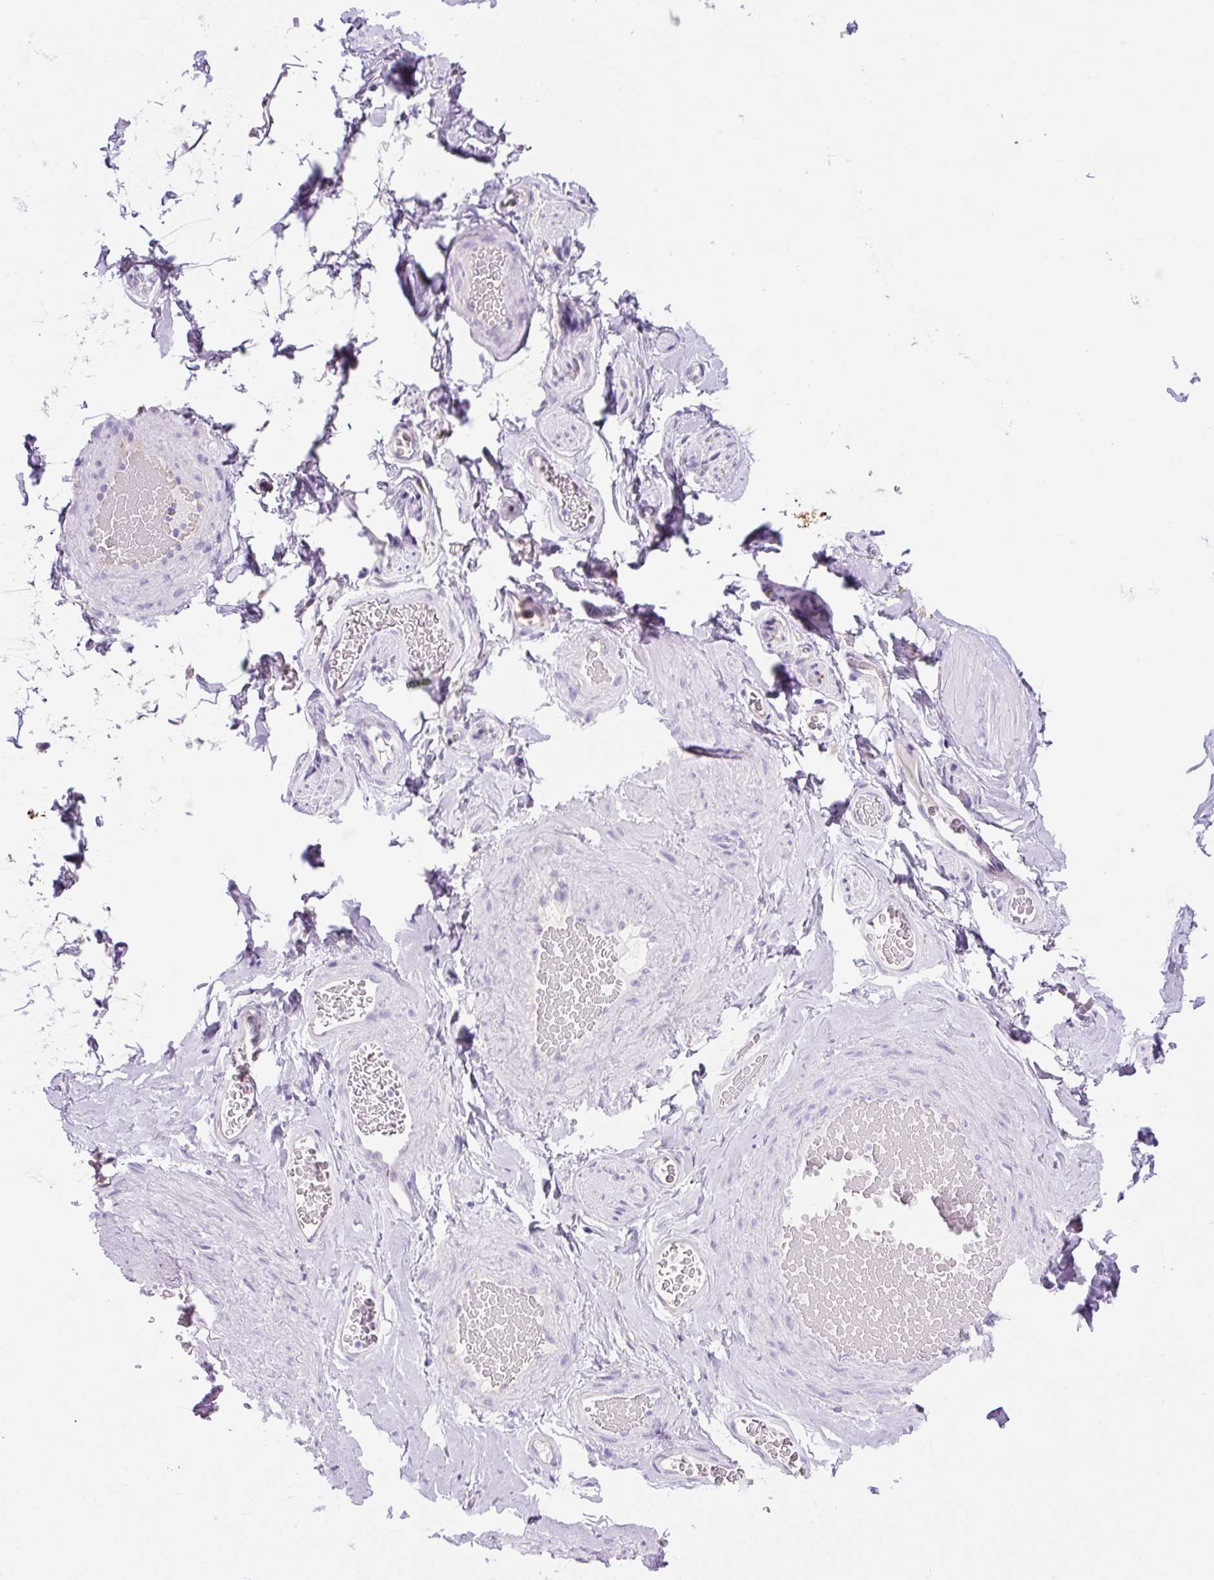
{"staining": {"intensity": "negative", "quantity": "none", "location": "none"}, "tissue": "adipose tissue", "cell_type": "Adipocytes", "image_type": "normal", "snomed": [{"axis": "morphology", "description": "Normal tissue, NOS"}, {"axis": "topography", "description": "Vascular tissue"}, {"axis": "topography", "description": "Peripheral nerve tissue"}], "caption": "This is an immunohistochemistry (IHC) image of normal human adipose tissue. There is no positivity in adipocytes.", "gene": "ASB4", "patient": {"sex": "male", "age": 41}}